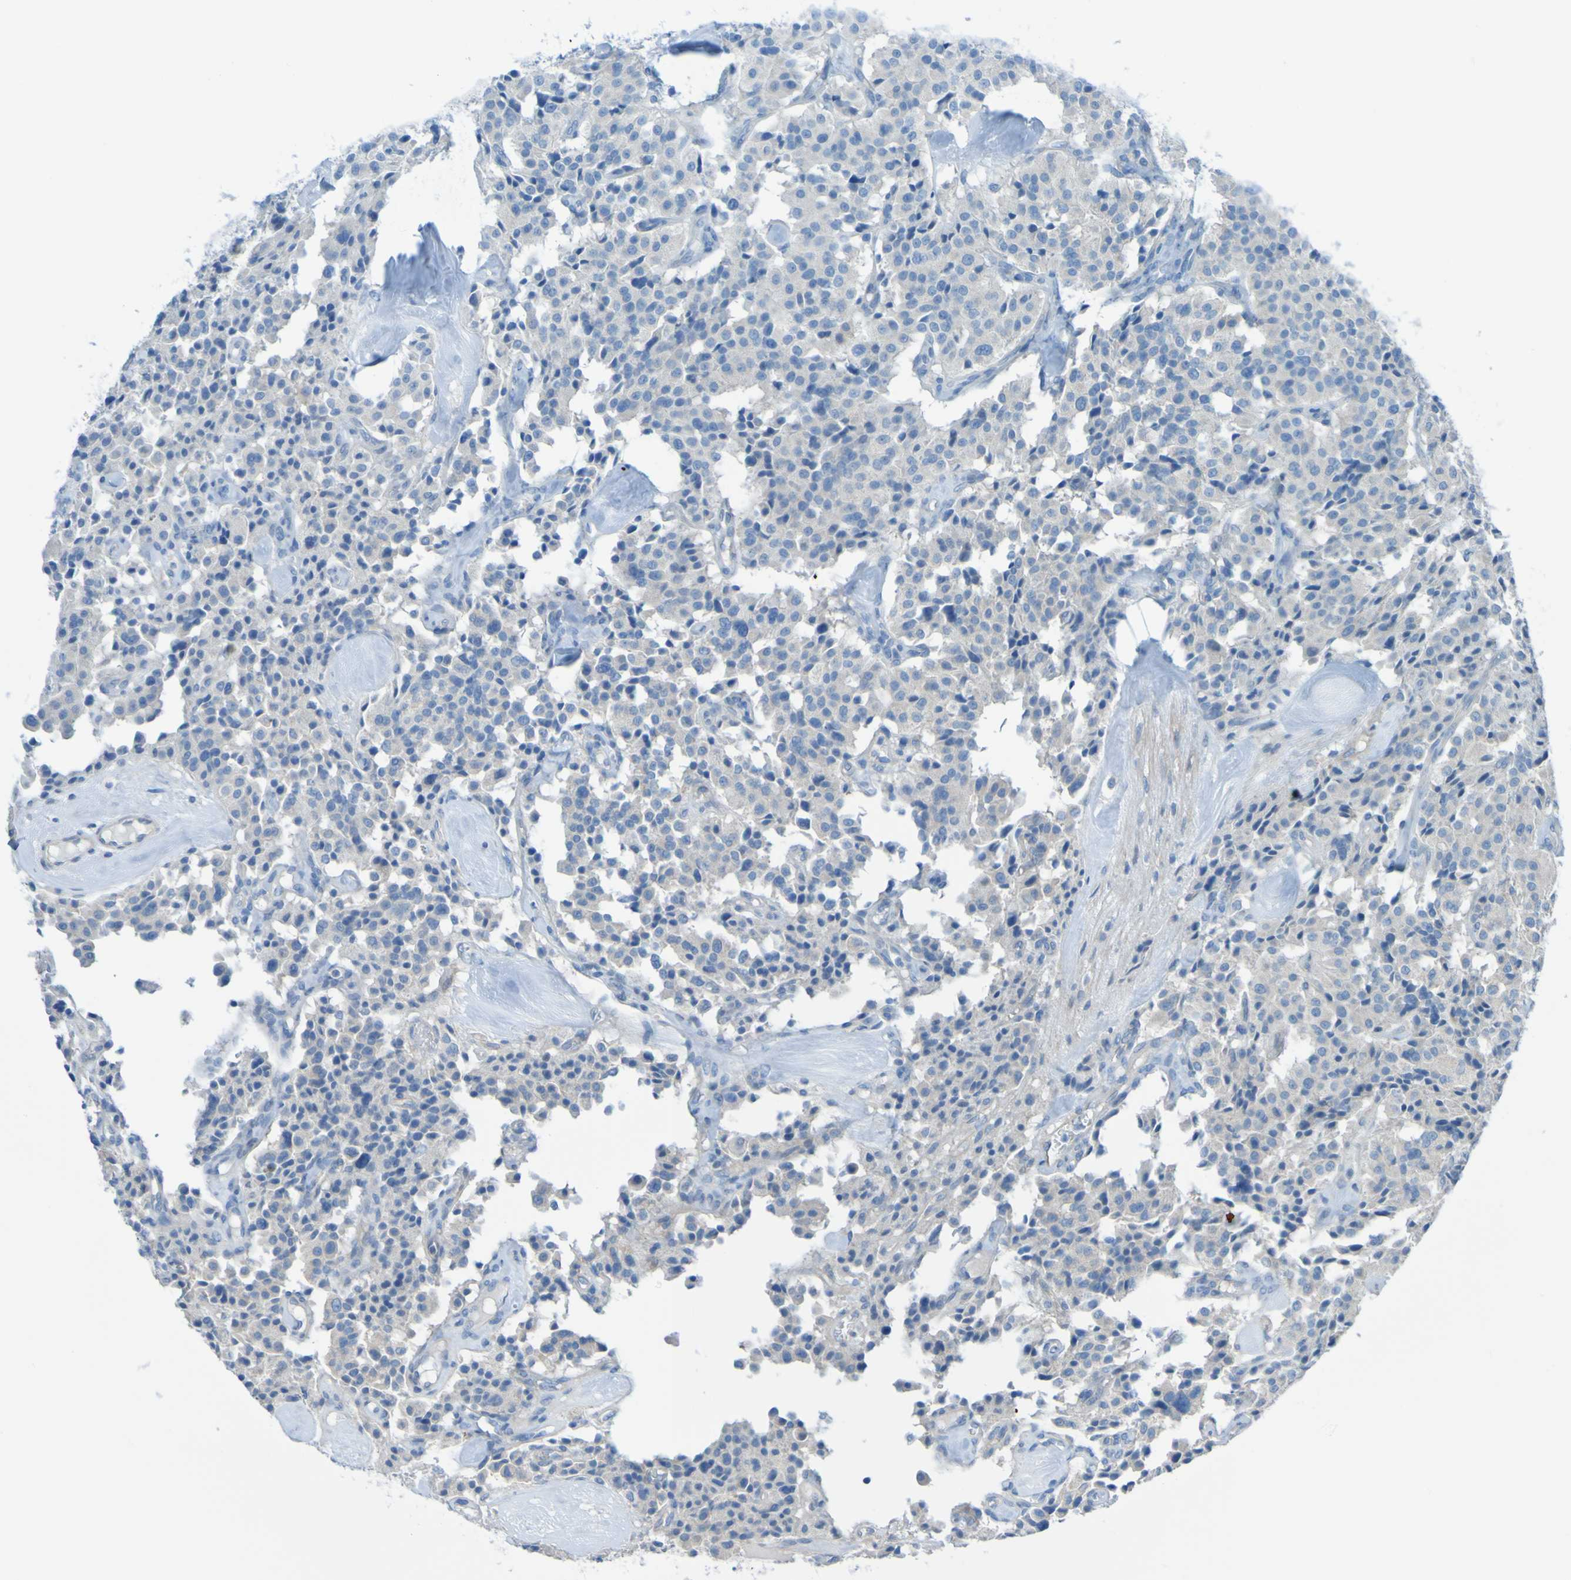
{"staining": {"intensity": "negative", "quantity": "none", "location": "none"}, "tissue": "carcinoid", "cell_type": "Tumor cells", "image_type": "cancer", "snomed": [{"axis": "morphology", "description": "Carcinoid, malignant, NOS"}, {"axis": "topography", "description": "Lung"}], "caption": "A histopathology image of human carcinoid is negative for staining in tumor cells.", "gene": "NPRL3", "patient": {"sex": "male", "age": 30}}